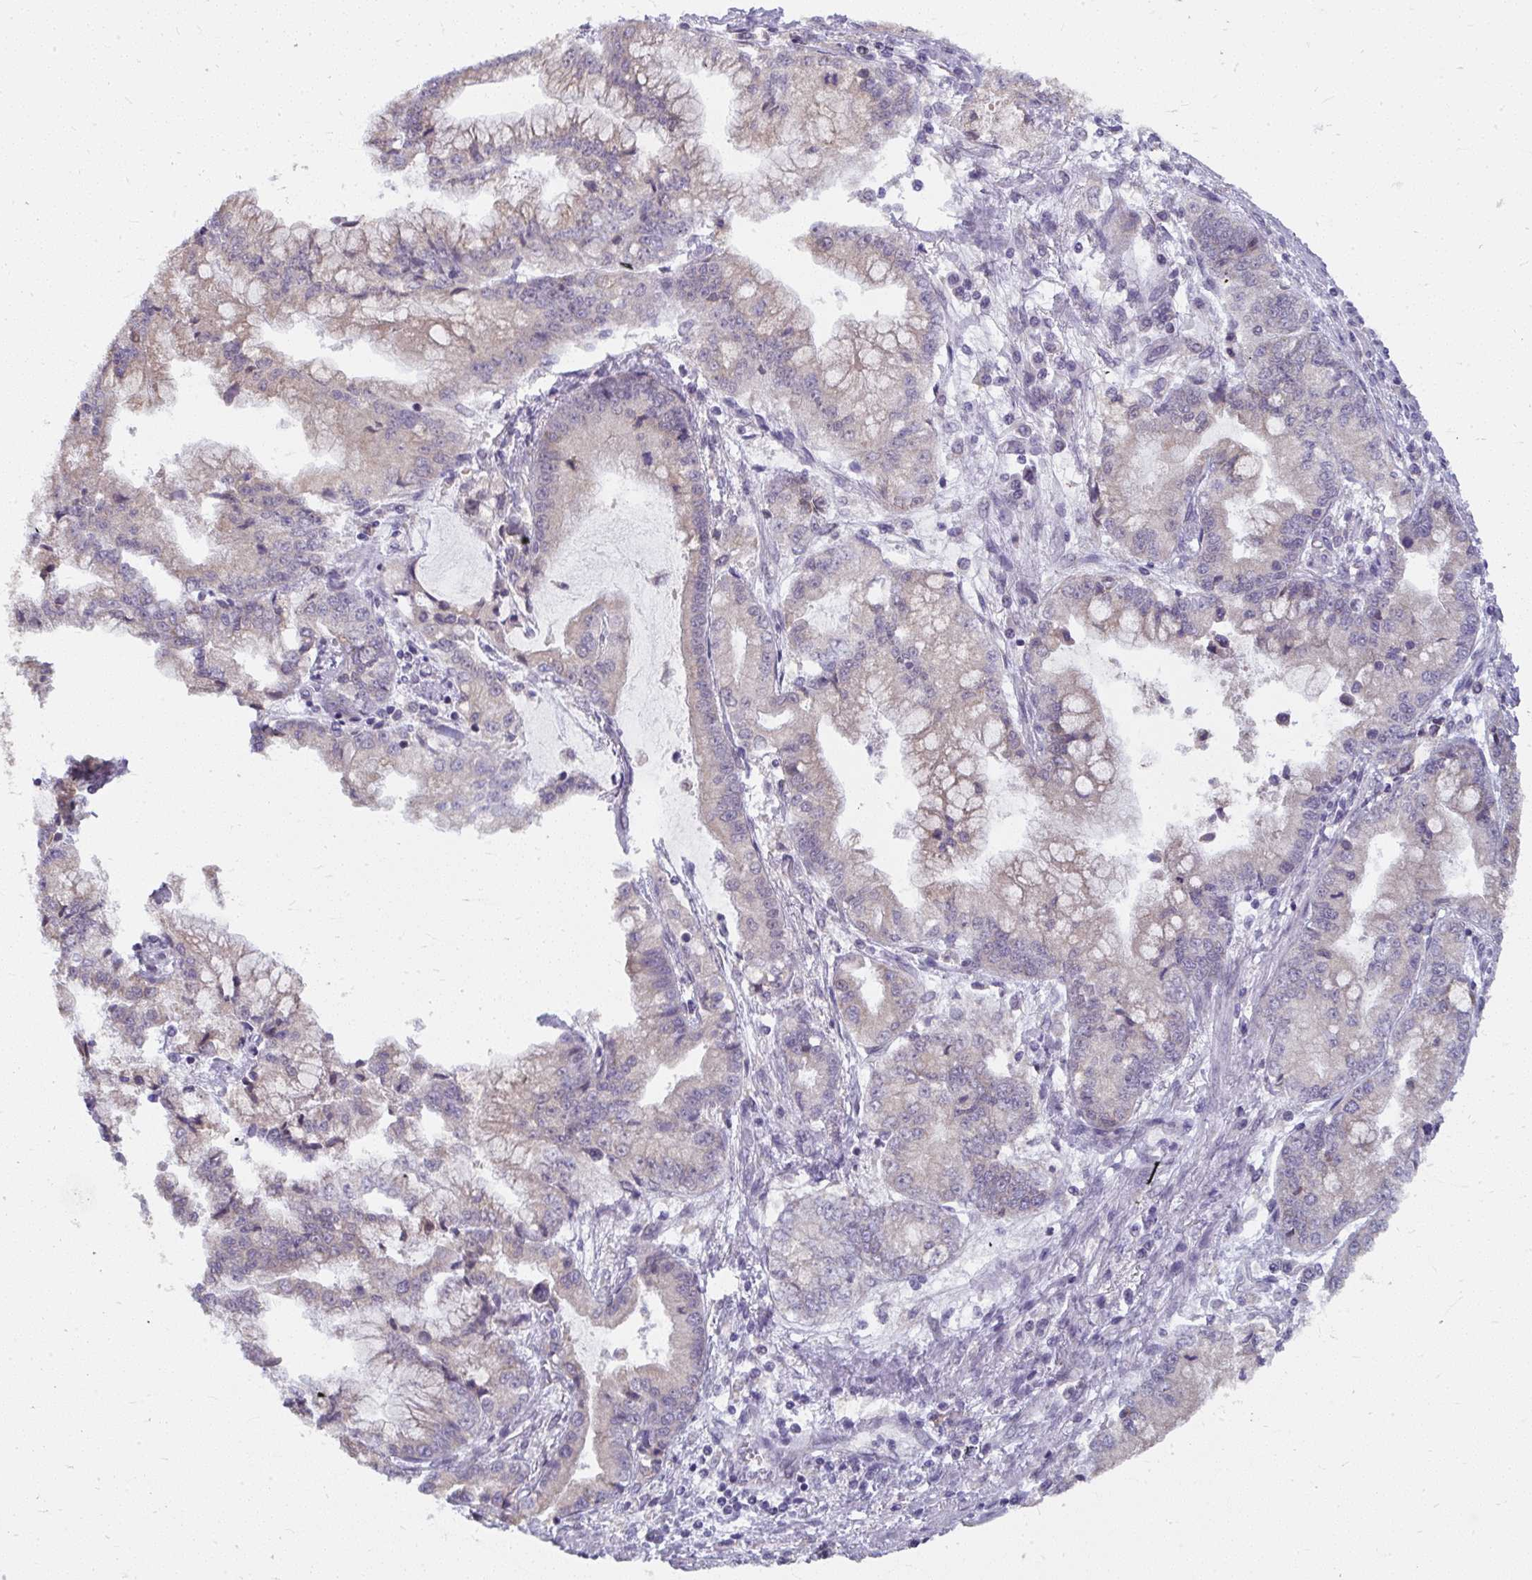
{"staining": {"intensity": "weak", "quantity": "<25%", "location": "cytoplasmic/membranous"}, "tissue": "stomach cancer", "cell_type": "Tumor cells", "image_type": "cancer", "snomed": [{"axis": "morphology", "description": "Adenocarcinoma, NOS"}, {"axis": "topography", "description": "Stomach, upper"}], "caption": "Immunohistochemistry micrograph of neoplastic tissue: adenocarcinoma (stomach) stained with DAB (3,3'-diaminobenzidine) shows no significant protein expression in tumor cells. Nuclei are stained in blue.", "gene": "NMNAT1", "patient": {"sex": "female", "age": 74}}